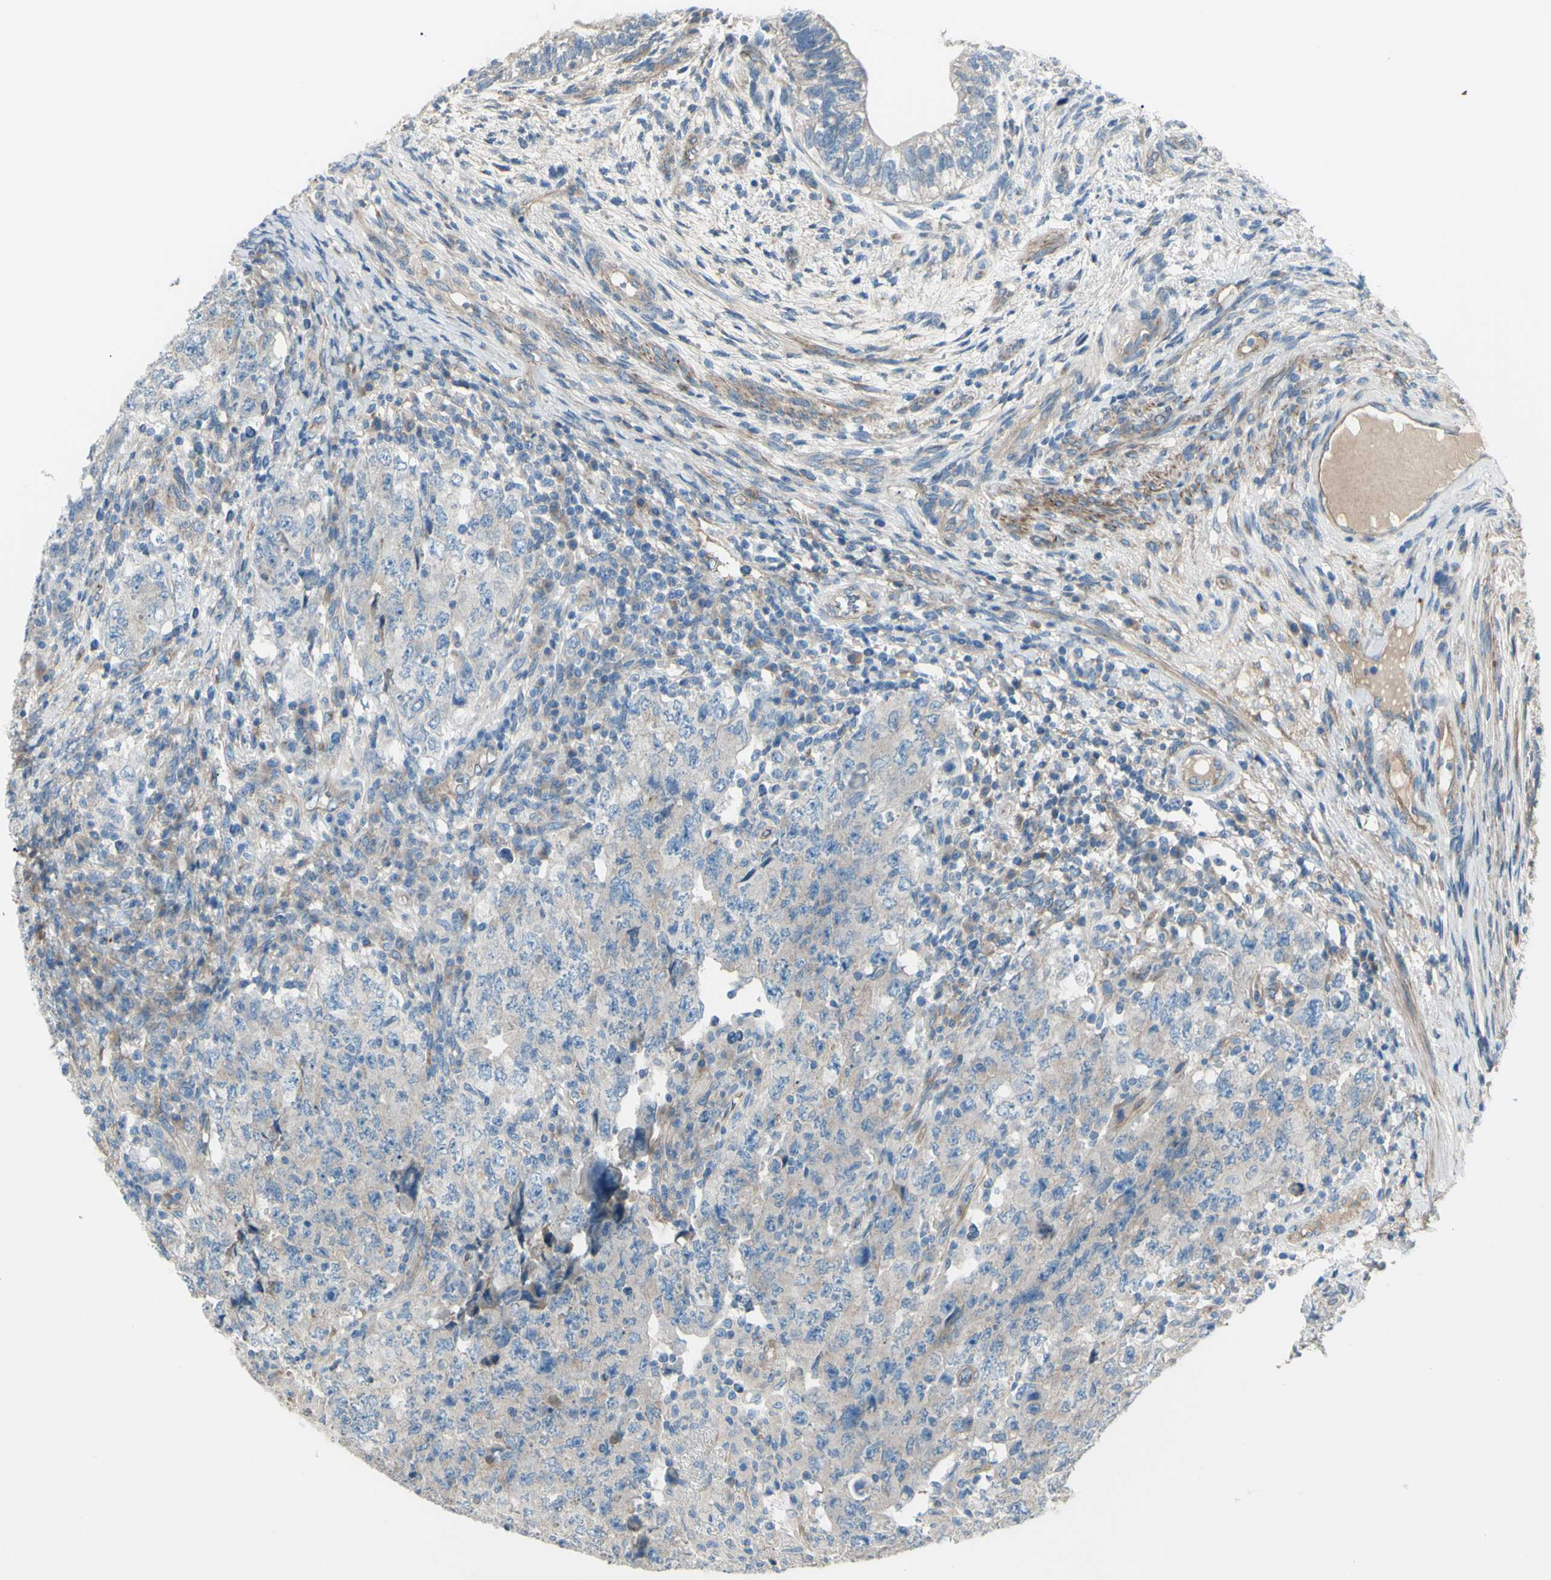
{"staining": {"intensity": "weak", "quantity": ">75%", "location": "cytoplasmic/membranous"}, "tissue": "testis cancer", "cell_type": "Tumor cells", "image_type": "cancer", "snomed": [{"axis": "morphology", "description": "Carcinoma, Embryonal, NOS"}, {"axis": "topography", "description": "Testis"}], "caption": "Immunohistochemistry micrograph of neoplastic tissue: embryonal carcinoma (testis) stained using immunohistochemistry (IHC) displays low levels of weak protein expression localized specifically in the cytoplasmic/membranous of tumor cells, appearing as a cytoplasmic/membranous brown color.", "gene": "PCDHGA2", "patient": {"sex": "male", "age": 26}}